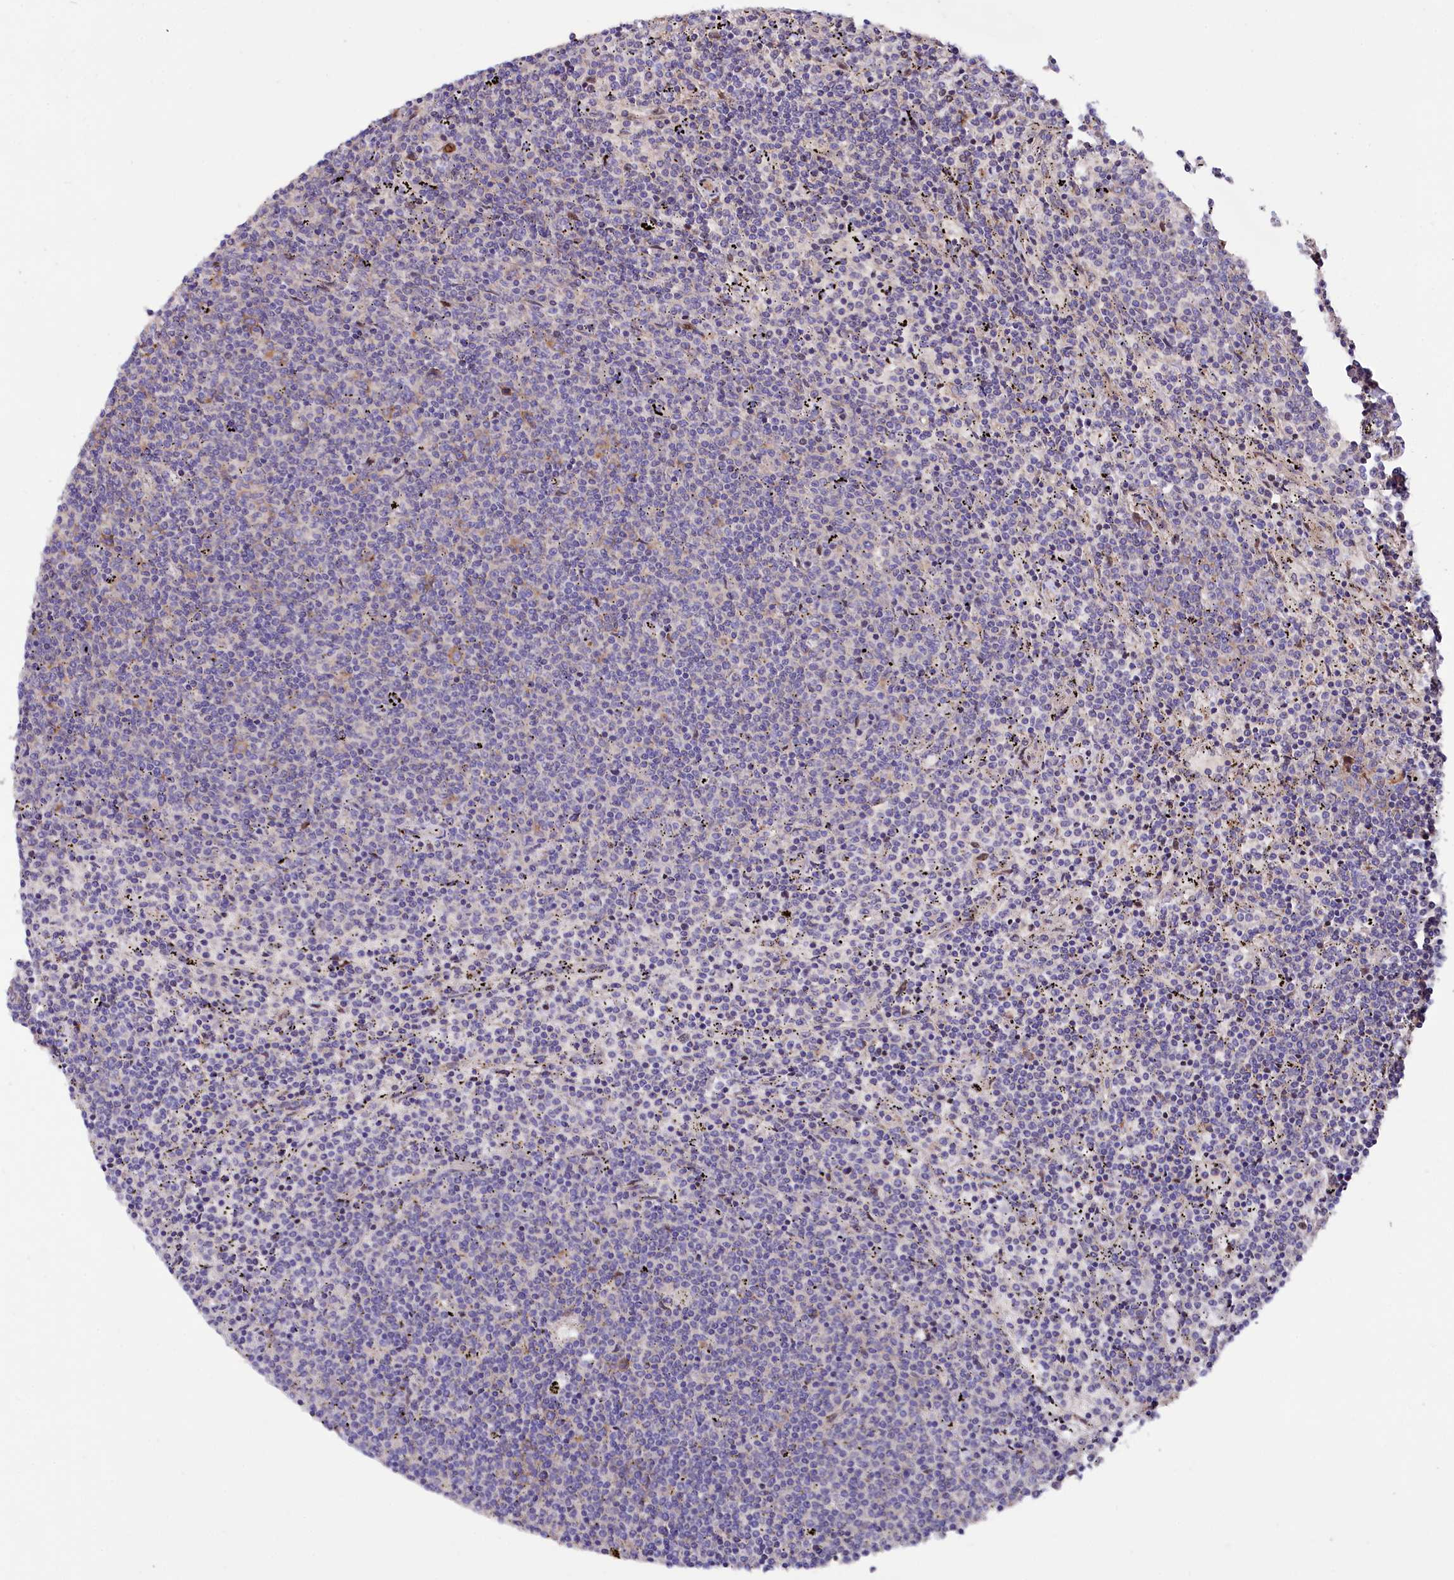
{"staining": {"intensity": "negative", "quantity": "none", "location": "none"}, "tissue": "lymphoma", "cell_type": "Tumor cells", "image_type": "cancer", "snomed": [{"axis": "morphology", "description": "Malignant lymphoma, non-Hodgkin's type, Low grade"}, {"axis": "topography", "description": "Spleen"}], "caption": "Lymphoma was stained to show a protein in brown. There is no significant expression in tumor cells.", "gene": "PDZRN3", "patient": {"sex": "female", "age": 50}}